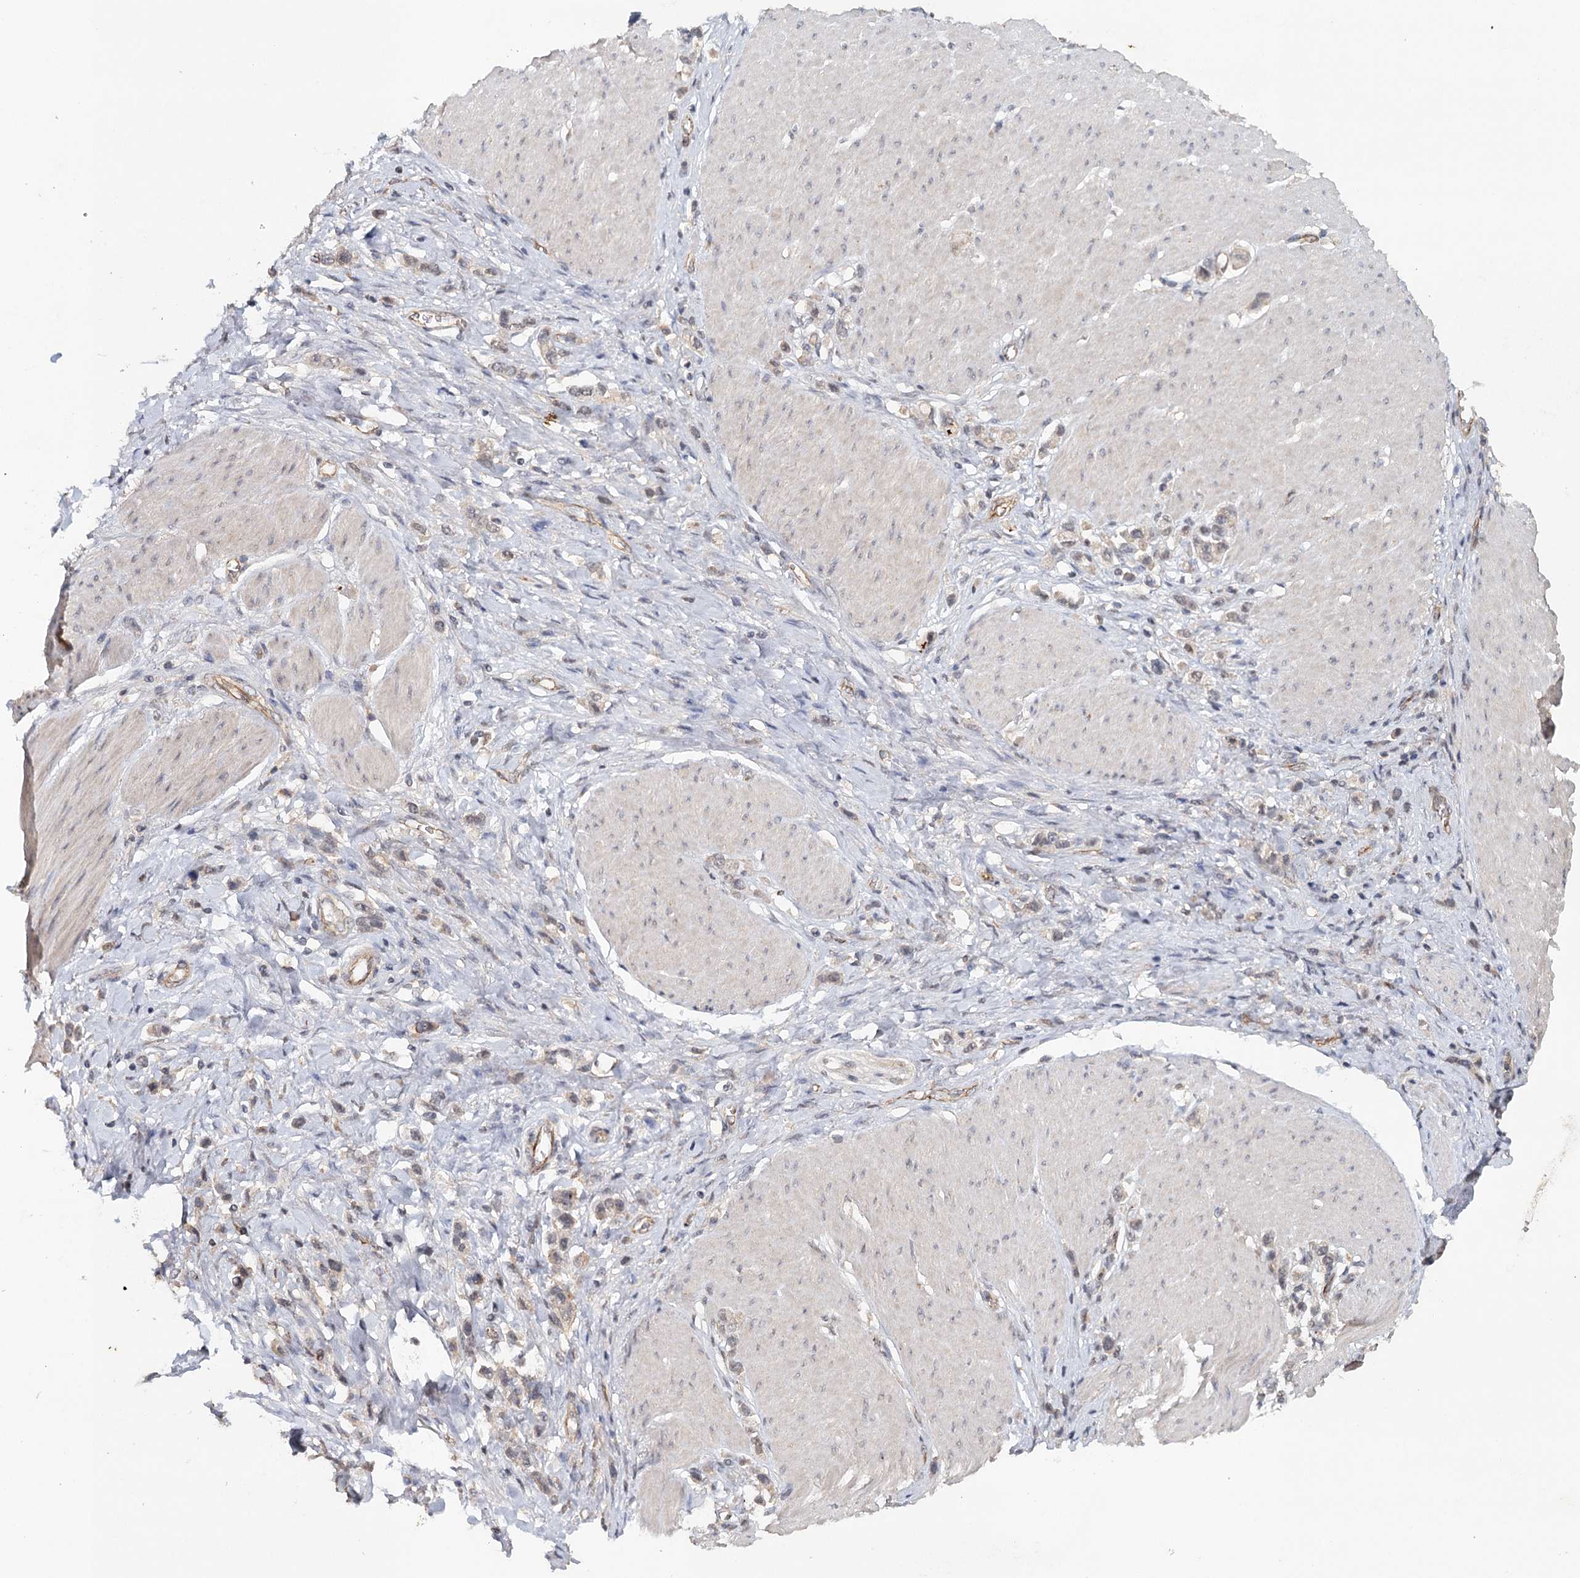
{"staining": {"intensity": "weak", "quantity": "<25%", "location": "cytoplasmic/membranous"}, "tissue": "stomach cancer", "cell_type": "Tumor cells", "image_type": "cancer", "snomed": [{"axis": "morphology", "description": "Normal tissue, NOS"}, {"axis": "morphology", "description": "Adenocarcinoma, NOS"}, {"axis": "topography", "description": "Stomach, upper"}, {"axis": "topography", "description": "Stomach"}], "caption": "High magnification brightfield microscopy of stomach cancer stained with DAB (brown) and counterstained with hematoxylin (blue): tumor cells show no significant expression.", "gene": "SYNPO", "patient": {"sex": "female", "age": 65}}